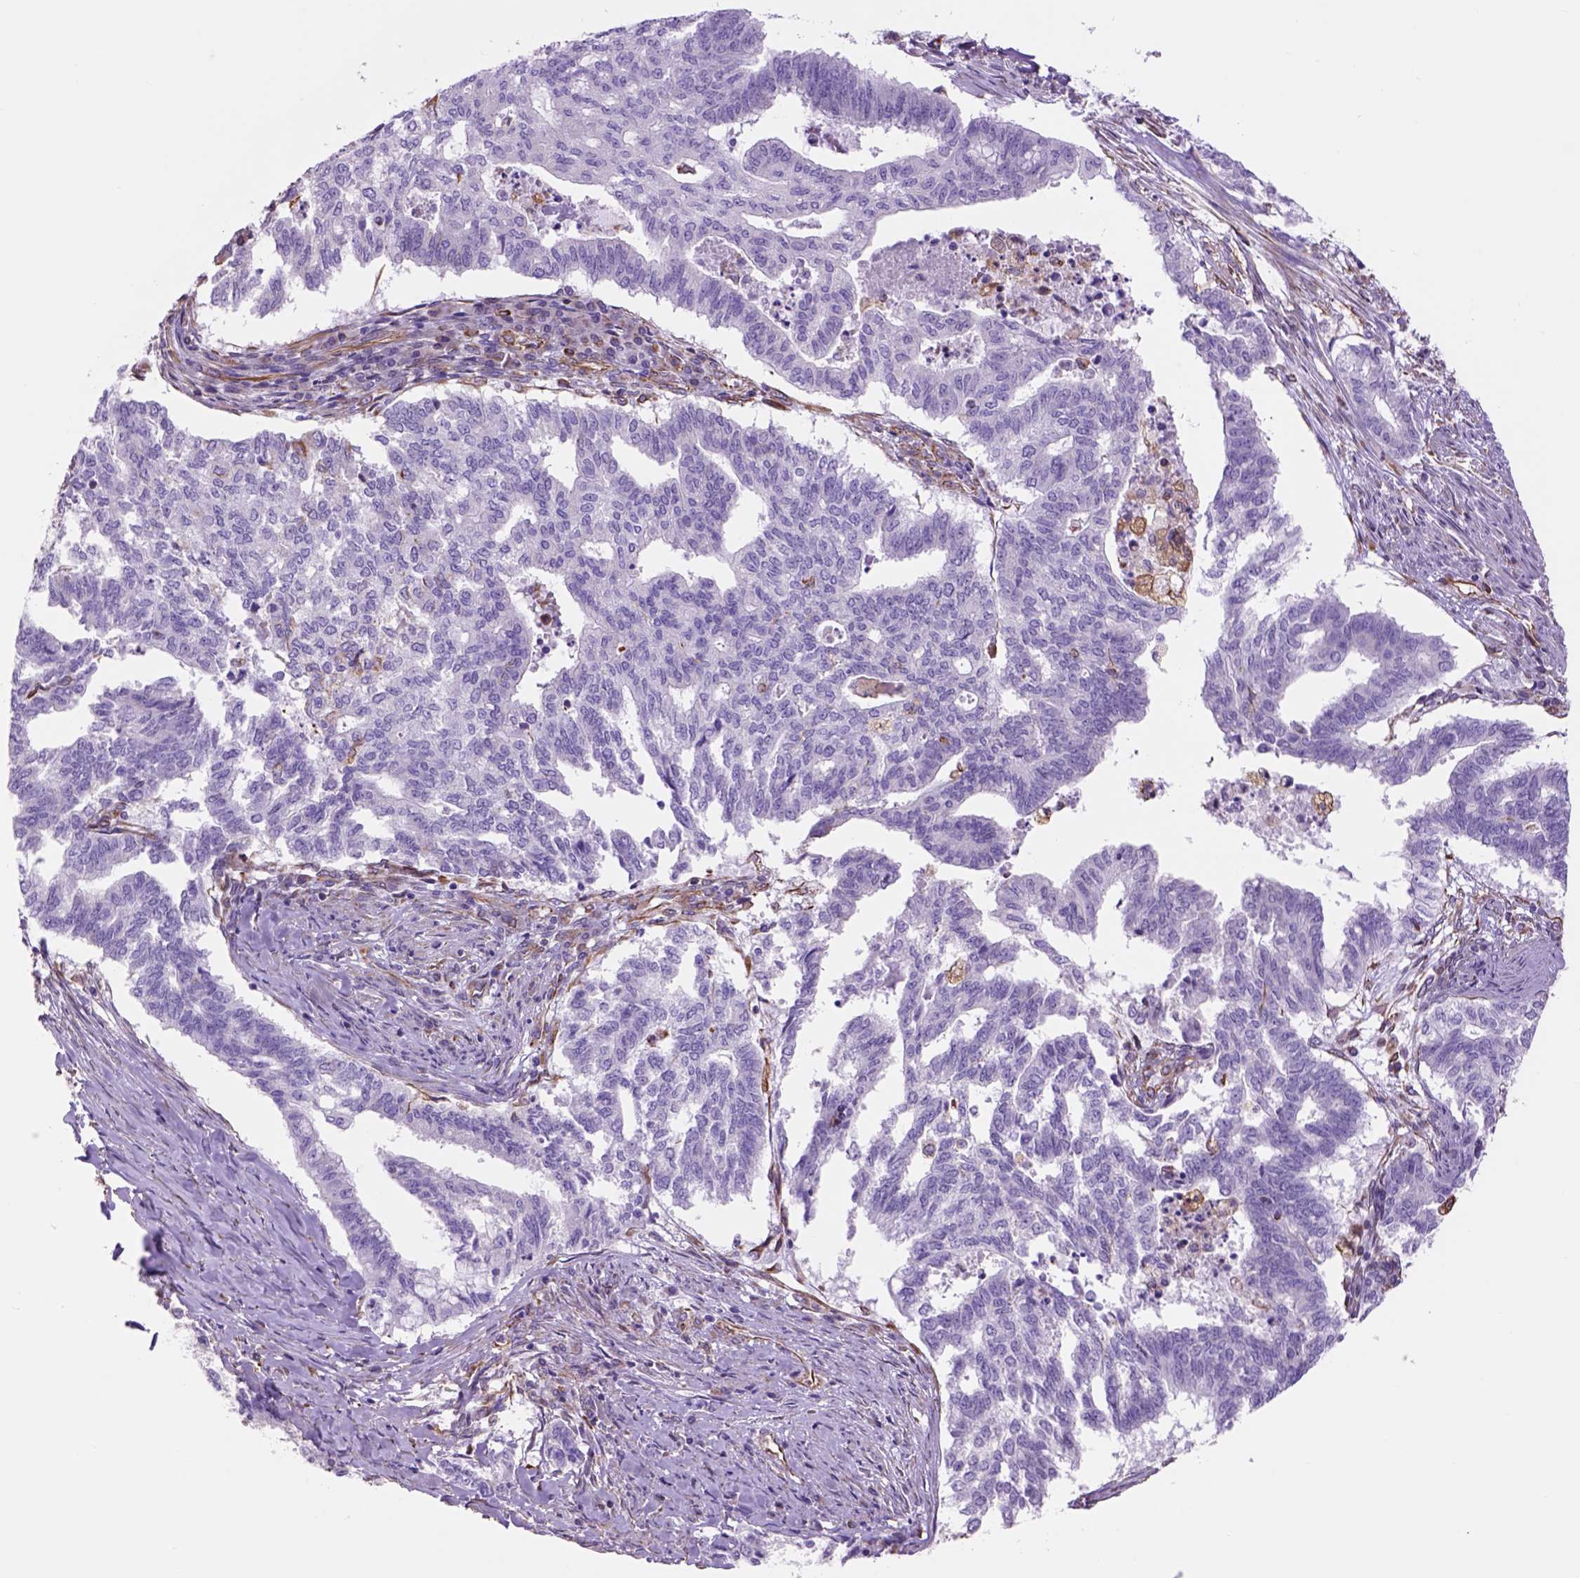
{"staining": {"intensity": "negative", "quantity": "none", "location": "none"}, "tissue": "endometrial cancer", "cell_type": "Tumor cells", "image_type": "cancer", "snomed": [{"axis": "morphology", "description": "Adenocarcinoma, NOS"}, {"axis": "topography", "description": "Endometrium"}], "caption": "Immunohistochemistry (IHC) histopathology image of neoplastic tissue: human endometrial cancer (adenocarcinoma) stained with DAB (3,3'-diaminobenzidine) displays no significant protein positivity in tumor cells. (Stains: DAB (3,3'-diaminobenzidine) immunohistochemistry (IHC) with hematoxylin counter stain, Microscopy: brightfield microscopy at high magnification).", "gene": "ZZZ3", "patient": {"sex": "female", "age": 79}}